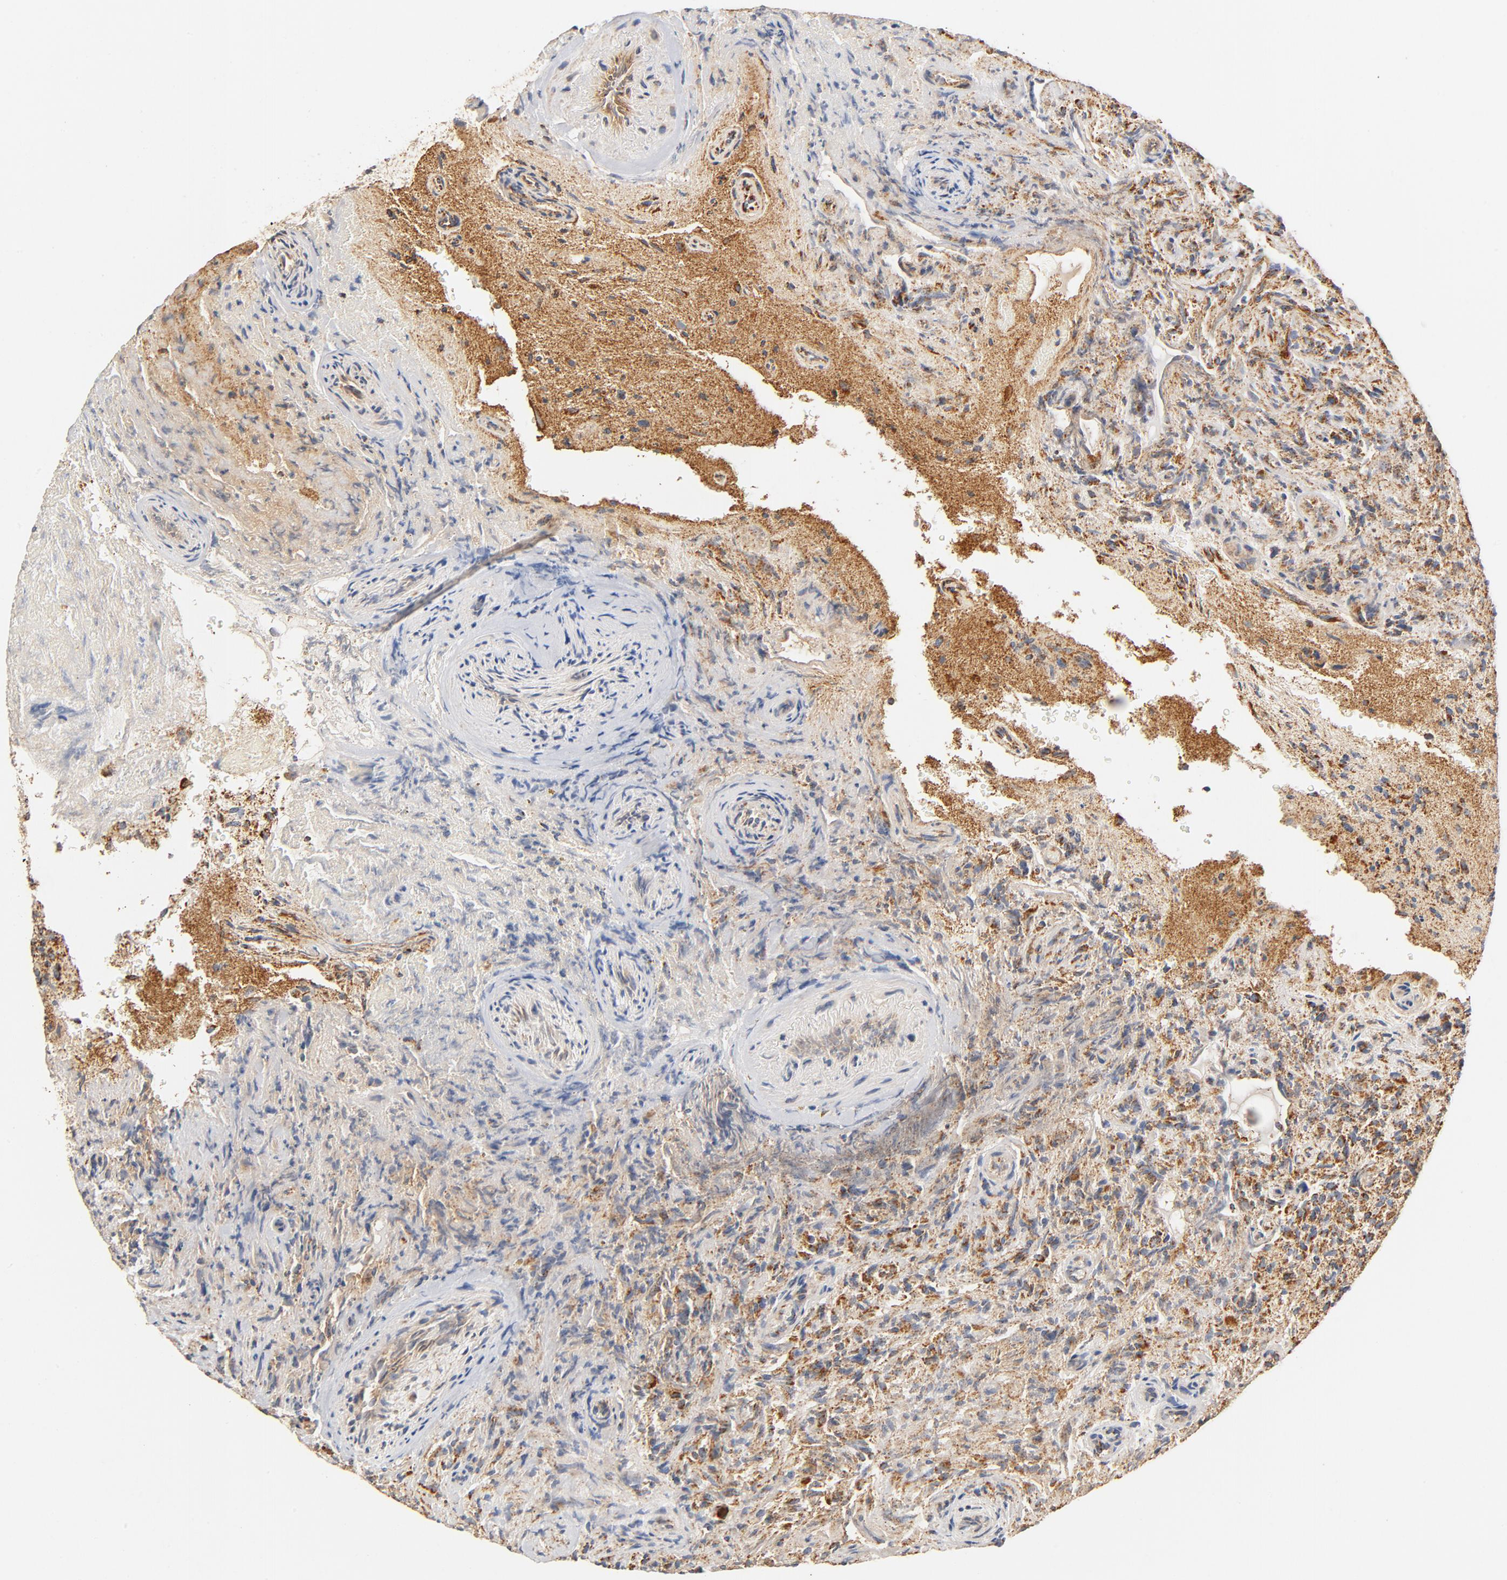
{"staining": {"intensity": "moderate", "quantity": ">75%", "location": "cytoplasmic/membranous"}, "tissue": "glioma", "cell_type": "Tumor cells", "image_type": "cancer", "snomed": [{"axis": "morphology", "description": "Normal tissue, NOS"}, {"axis": "morphology", "description": "Glioma, malignant, High grade"}, {"axis": "topography", "description": "Cerebral cortex"}], "caption": "Glioma stained for a protein (brown) shows moderate cytoplasmic/membranous positive staining in about >75% of tumor cells.", "gene": "COX4I1", "patient": {"sex": "male", "age": 75}}